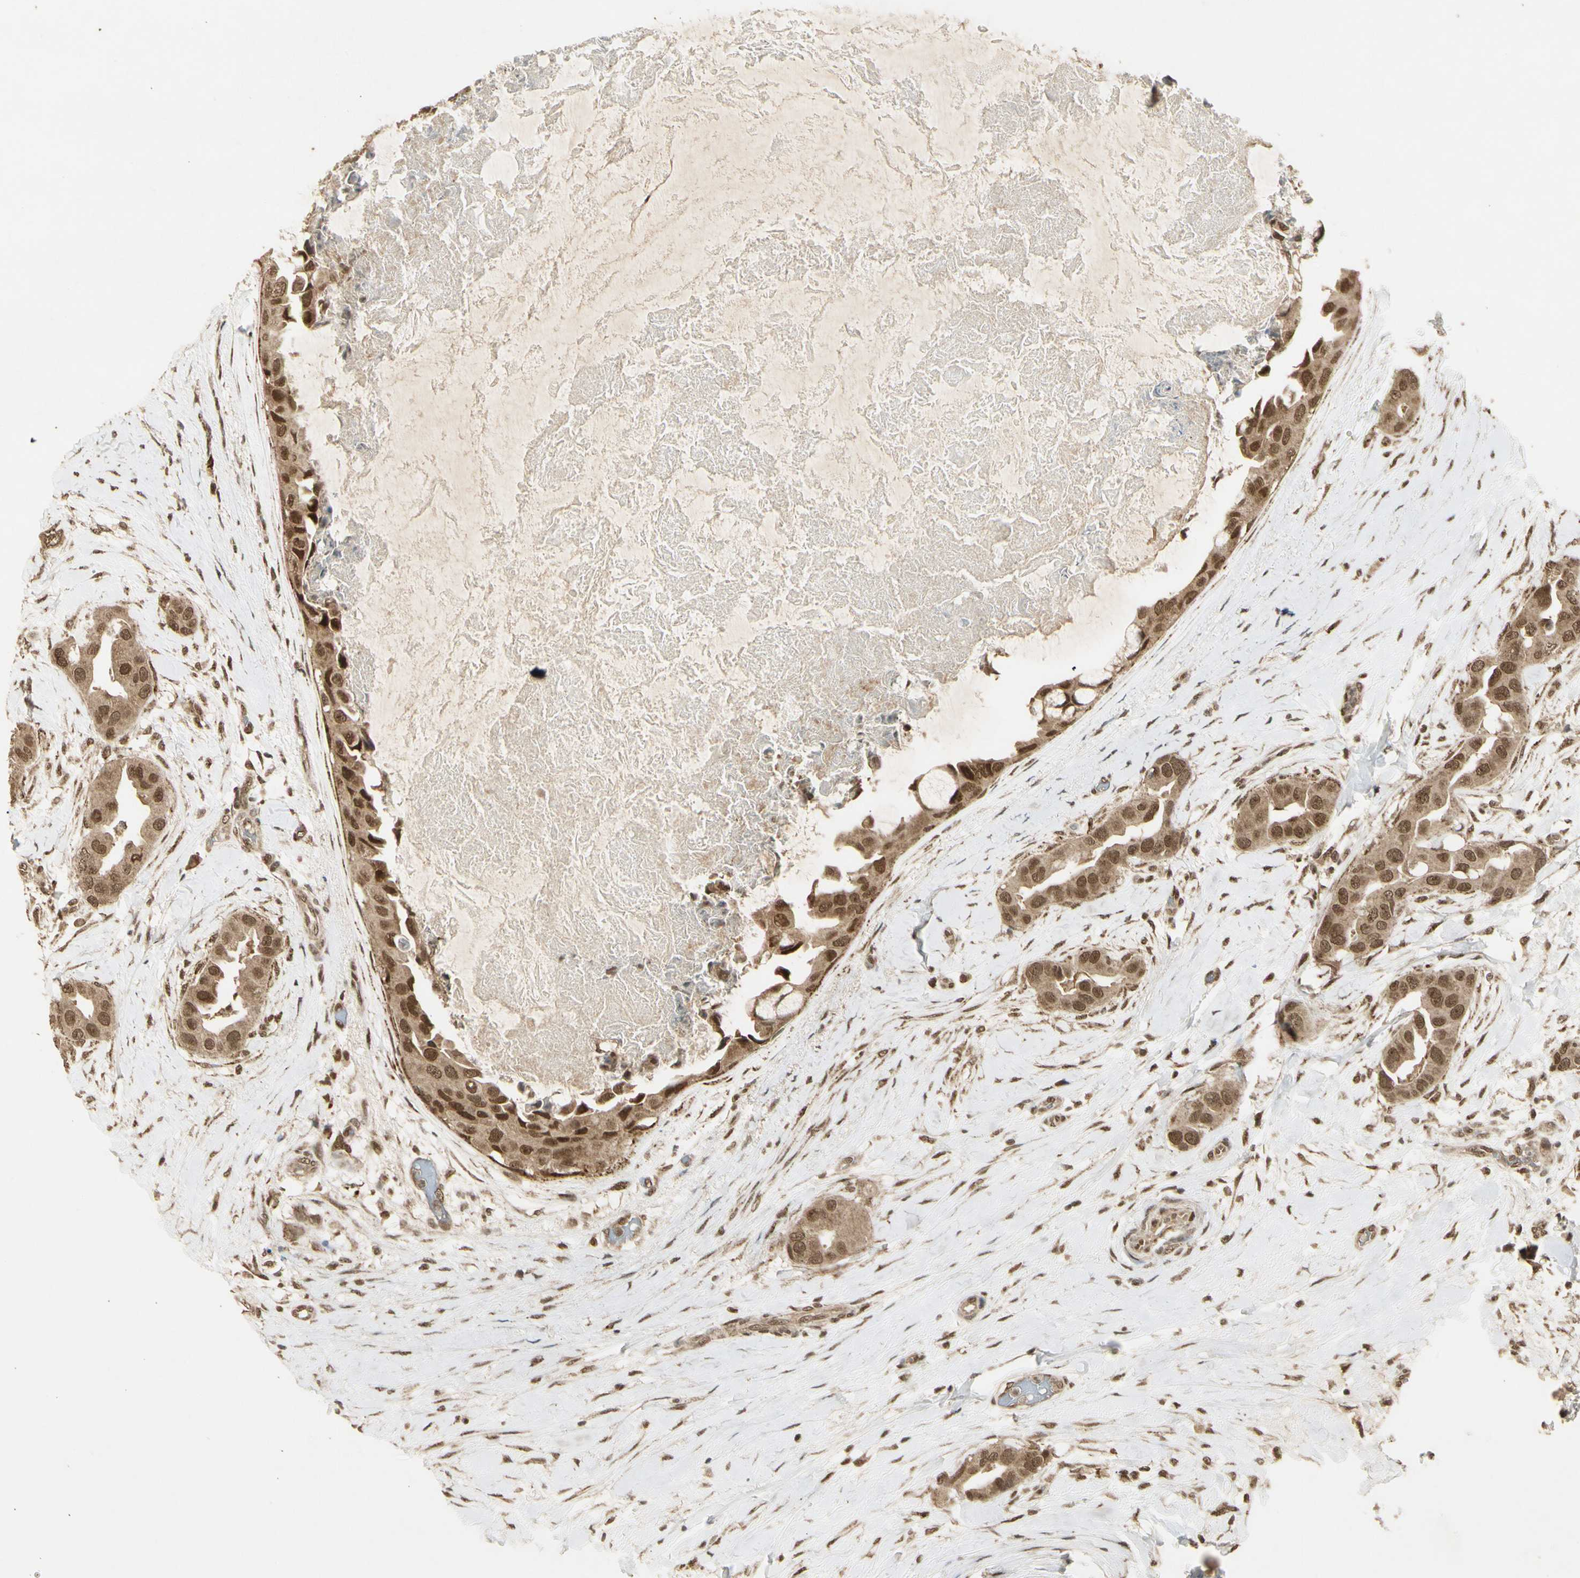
{"staining": {"intensity": "moderate", "quantity": ">75%", "location": "cytoplasmic/membranous,nuclear"}, "tissue": "breast cancer", "cell_type": "Tumor cells", "image_type": "cancer", "snomed": [{"axis": "morphology", "description": "Duct carcinoma"}, {"axis": "topography", "description": "Breast"}], "caption": "Infiltrating ductal carcinoma (breast) stained for a protein (brown) shows moderate cytoplasmic/membranous and nuclear positive expression in approximately >75% of tumor cells.", "gene": "ZNF135", "patient": {"sex": "female", "age": 40}}